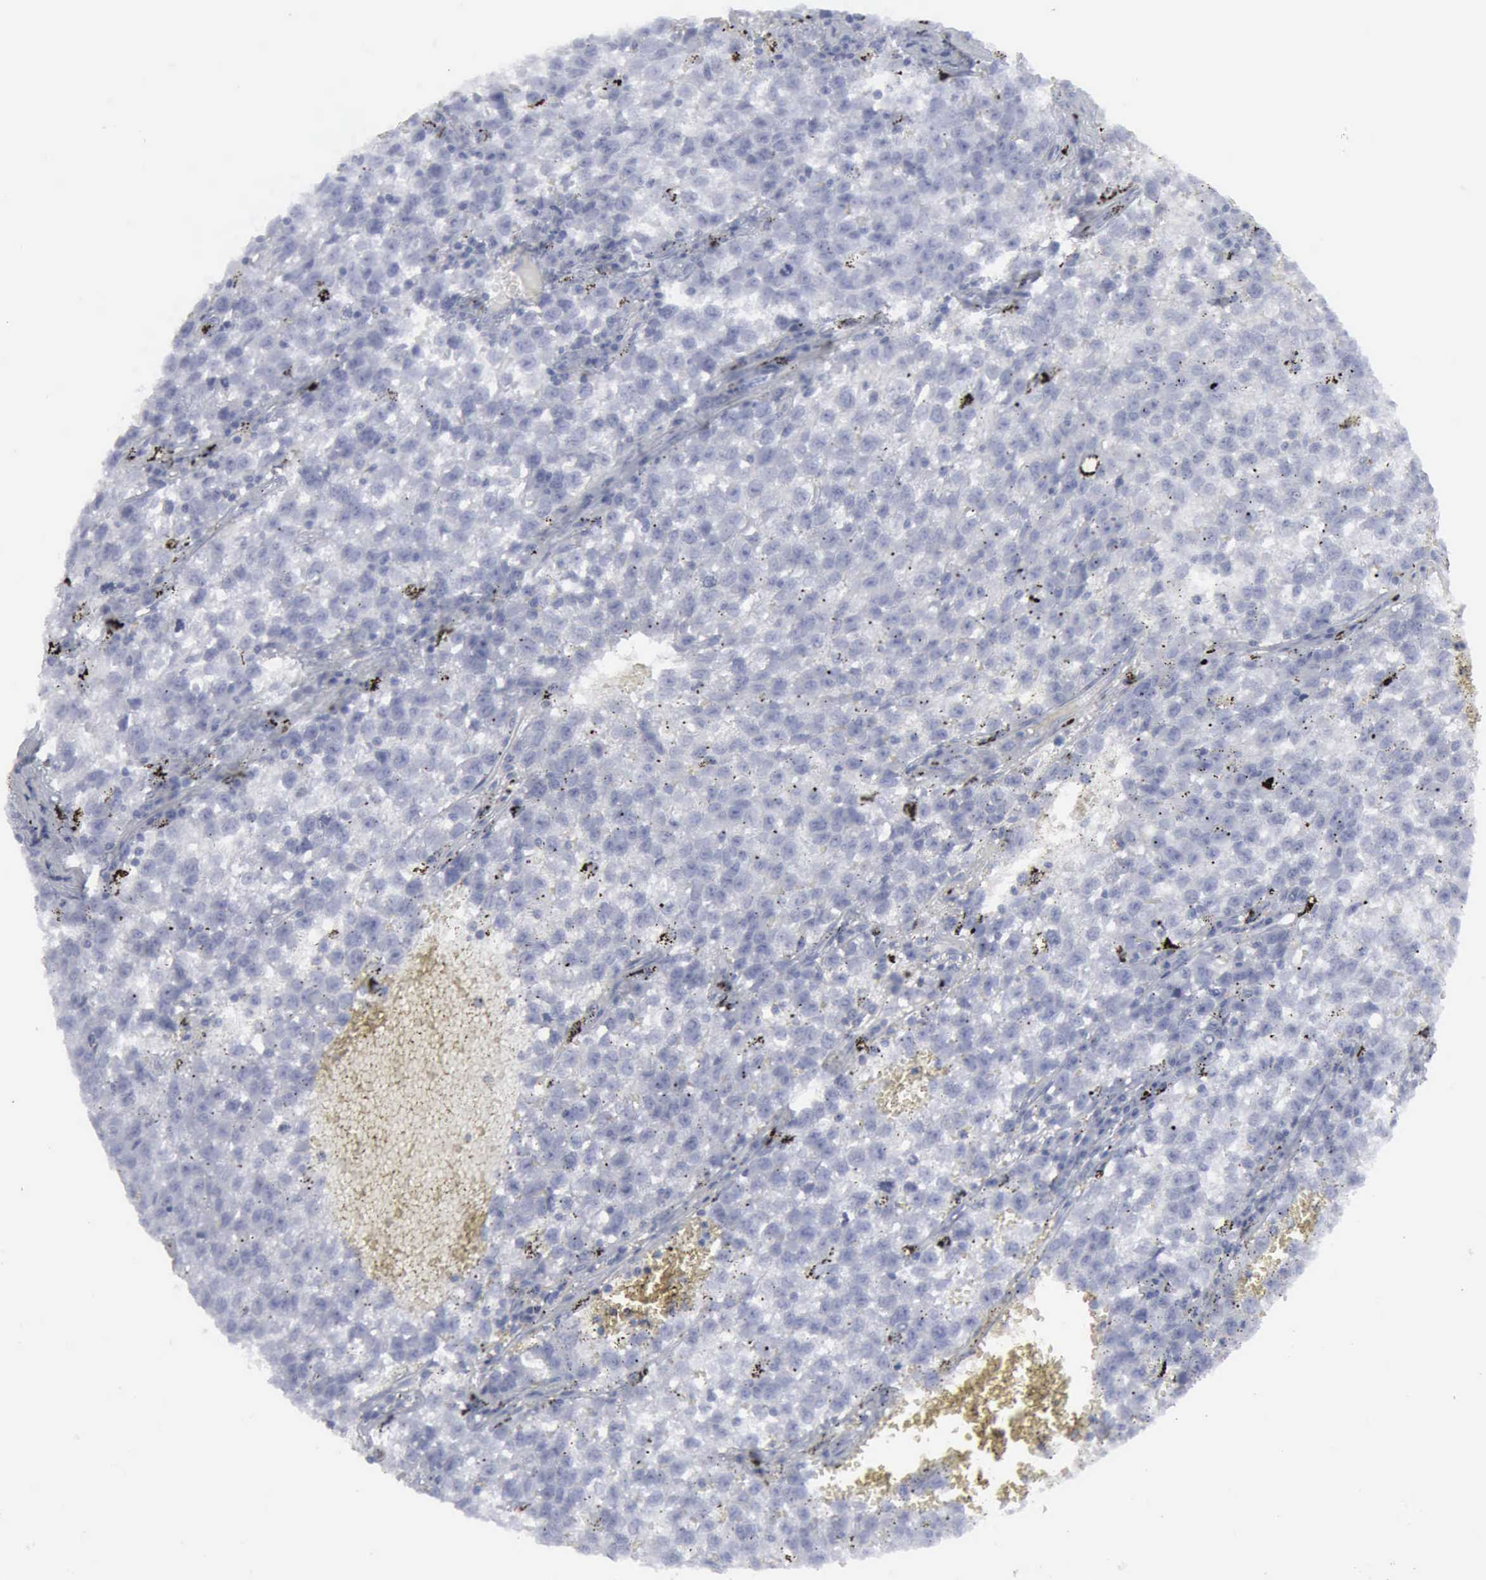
{"staining": {"intensity": "negative", "quantity": "none", "location": "none"}, "tissue": "testis cancer", "cell_type": "Tumor cells", "image_type": "cancer", "snomed": [{"axis": "morphology", "description": "Seminoma, NOS"}, {"axis": "topography", "description": "Testis"}], "caption": "Immunohistochemistry (IHC) micrograph of neoplastic tissue: testis seminoma stained with DAB (3,3'-diaminobenzidine) shows no significant protein positivity in tumor cells. The staining is performed using DAB brown chromogen with nuclei counter-stained in using hematoxylin.", "gene": "VCAM1", "patient": {"sex": "male", "age": 35}}